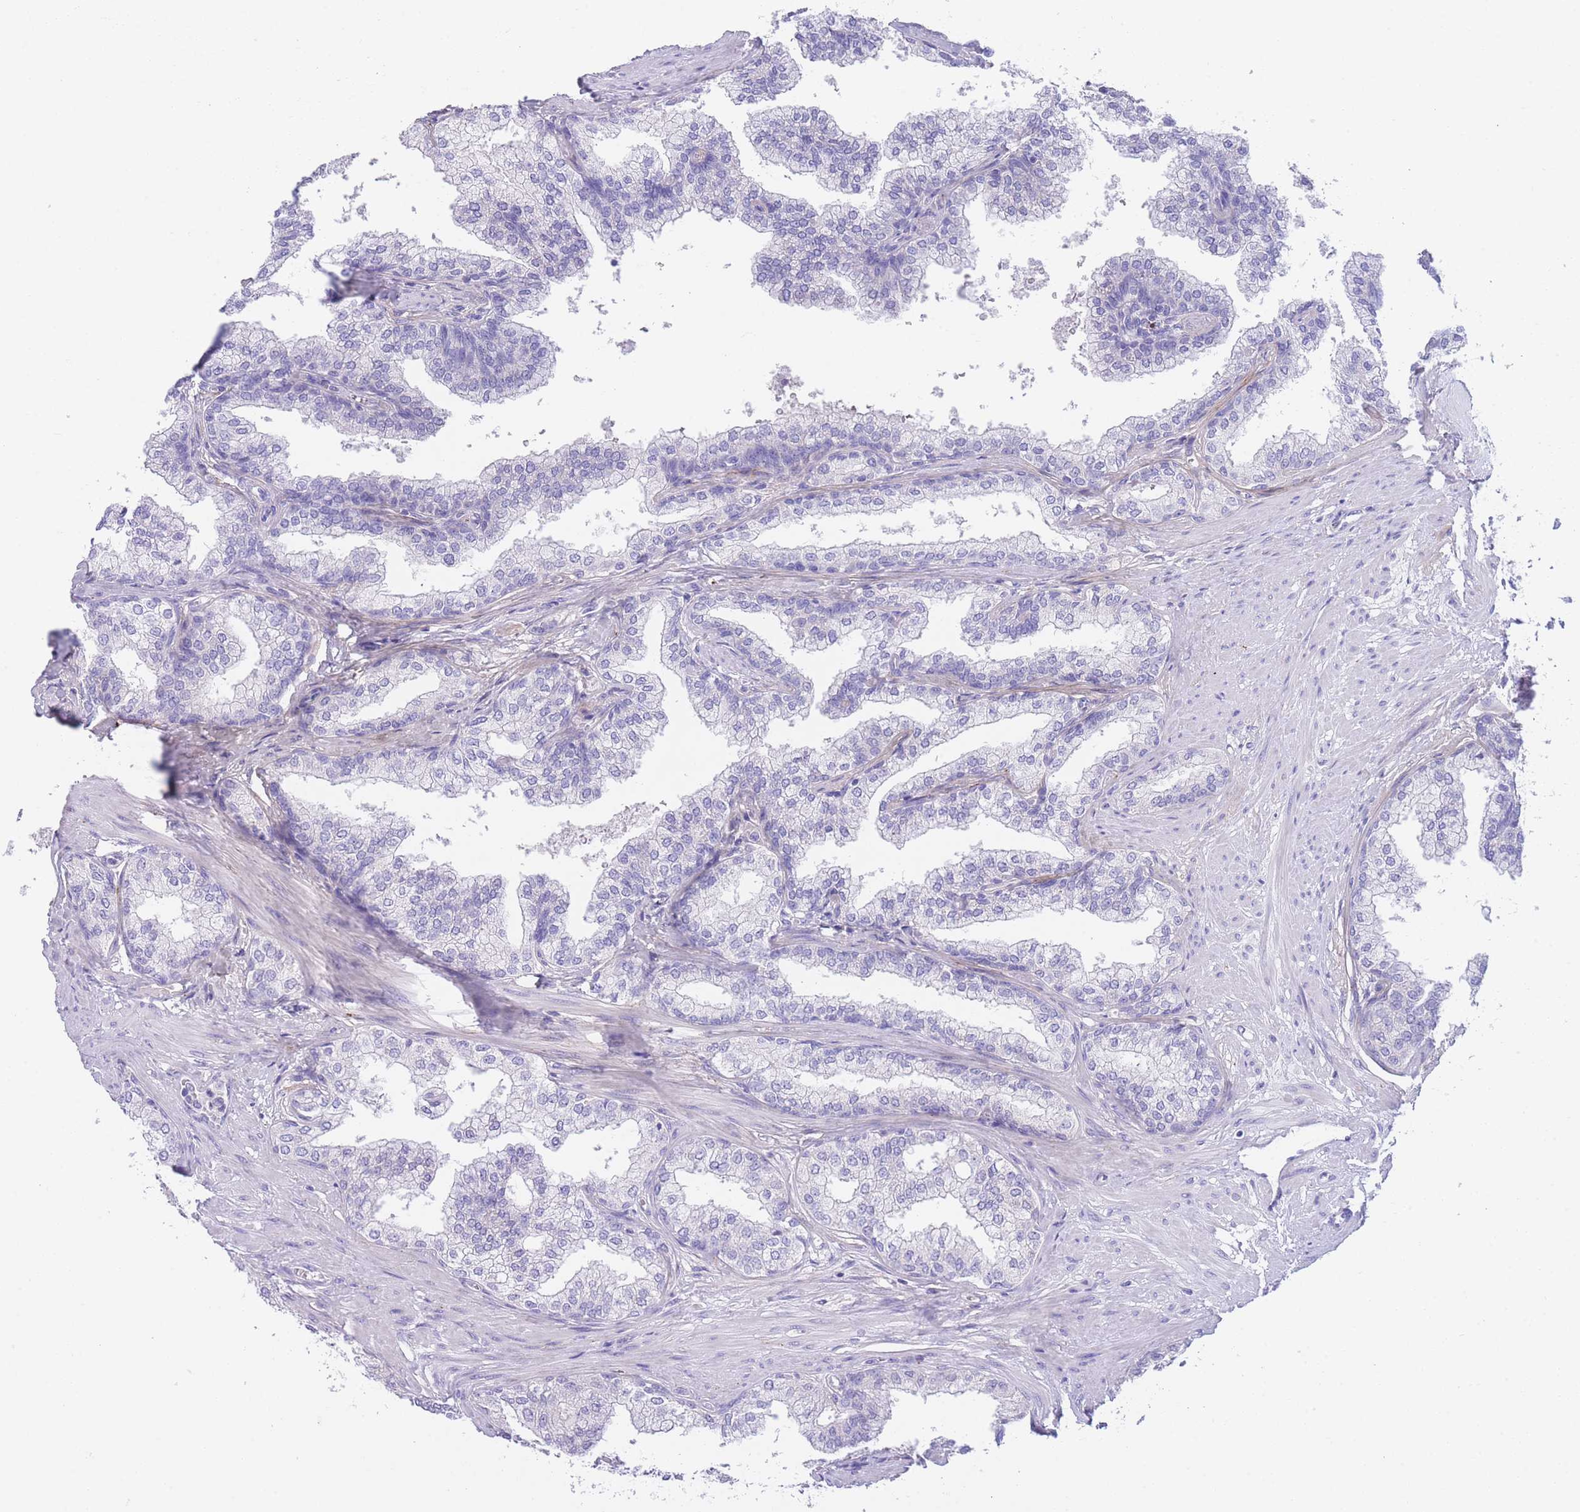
{"staining": {"intensity": "negative", "quantity": "none", "location": "none"}, "tissue": "prostate", "cell_type": "Glandular cells", "image_type": "normal", "snomed": [{"axis": "morphology", "description": "Normal tissue, NOS"}, {"axis": "topography", "description": "Prostate"}], "caption": "Immunohistochemistry image of normal prostate stained for a protein (brown), which displays no staining in glandular cells.", "gene": "PCDHB3", "patient": {"sex": "male", "age": 60}}